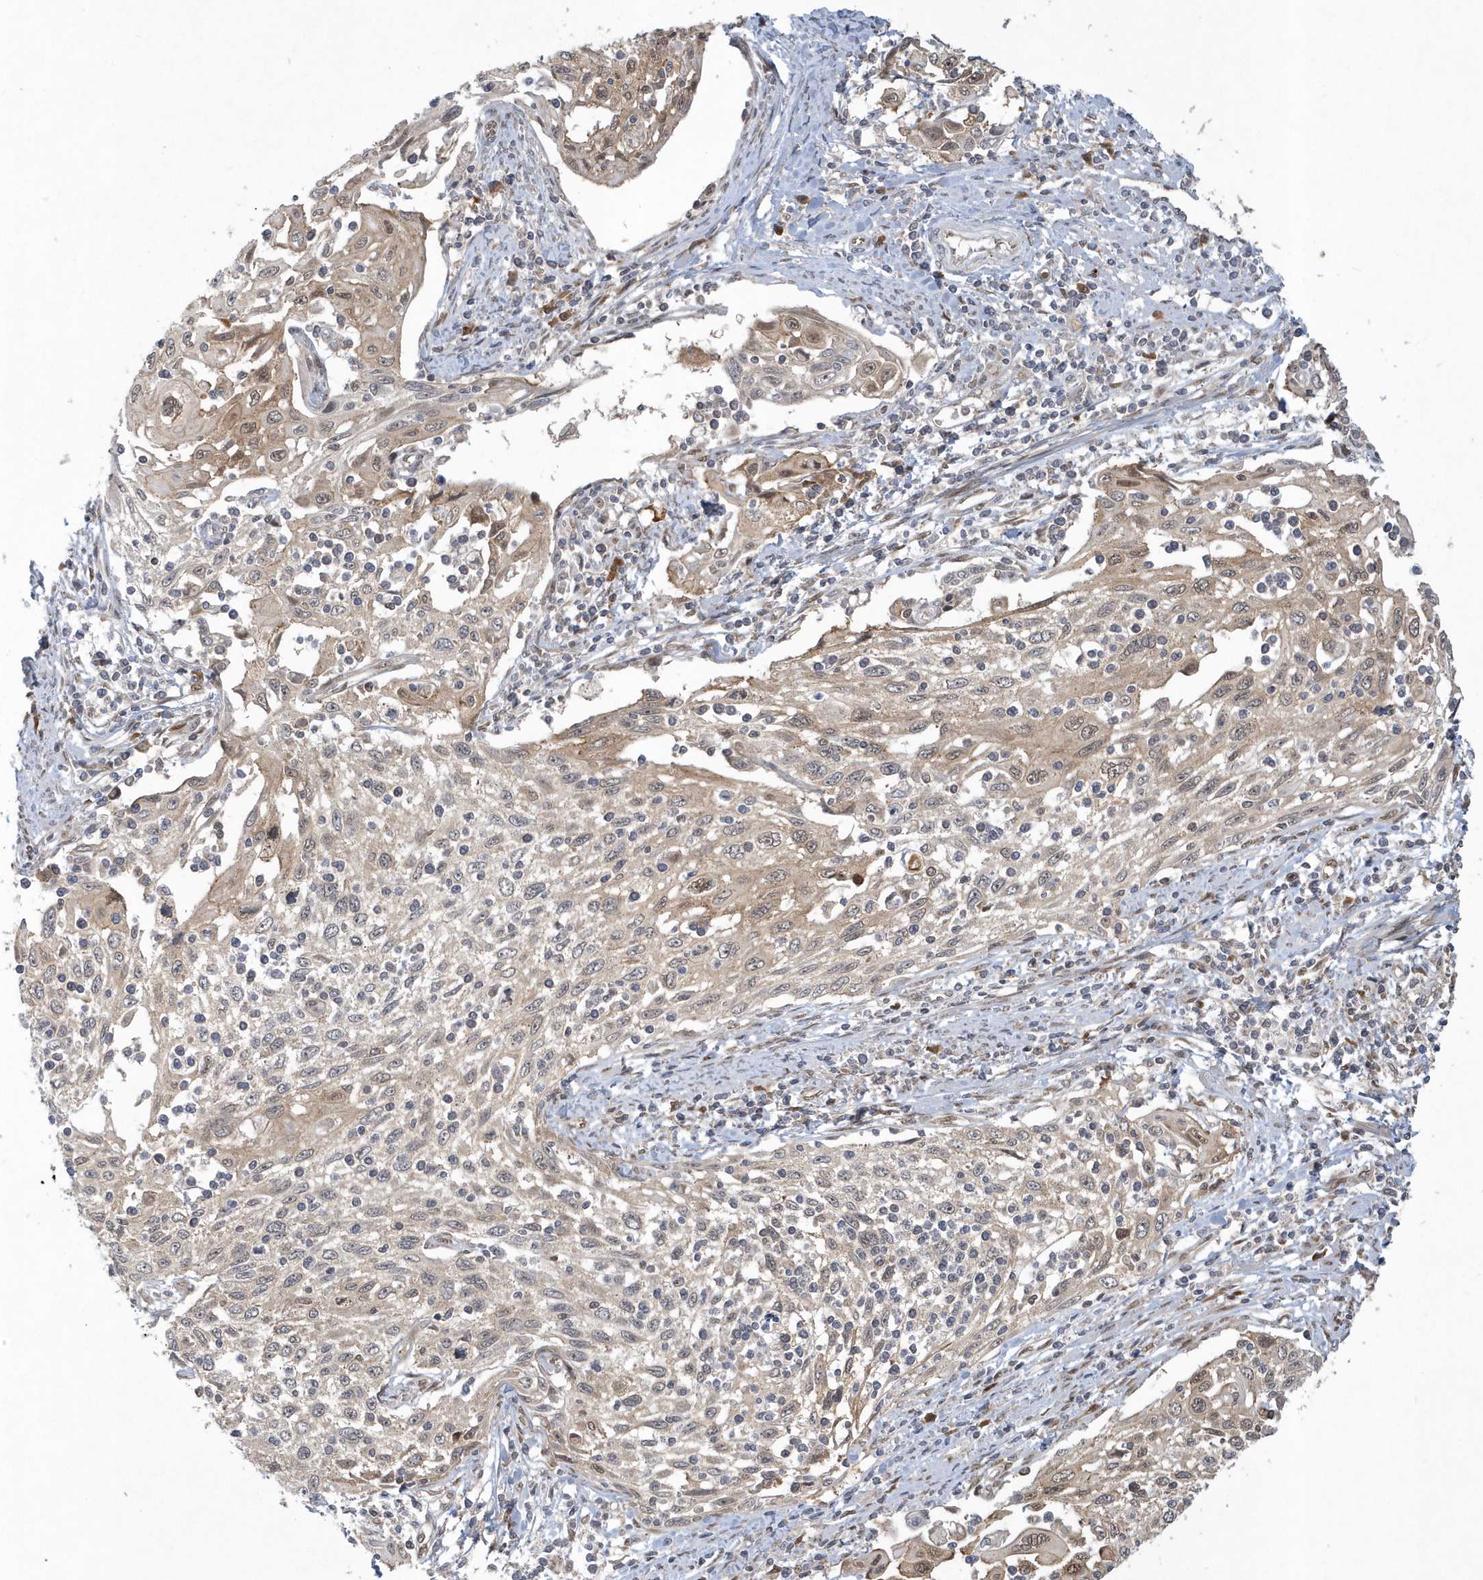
{"staining": {"intensity": "weak", "quantity": "25%-75%", "location": "cytoplasmic/membranous,nuclear"}, "tissue": "cervical cancer", "cell_type": "Tumor cells", "image_type": "cancer", "snomed": [{"axis": "morphology", "description": "Squamous cell carcinoma, NOS"}, {"axis": "topography", "description": "Cervix"}], "caption": "This image exhibits squamous cell carcinoma (cervical) stained with immunohistochemistry (IHC) to label a protein in brown. The cytoplasmic/membranous and nuclear of tumor cells show weak positivity for the protein. Nuclei are counter-stained blue.", "gene": "ATG4A", "patient": {"sex": "female", "age": 70}}